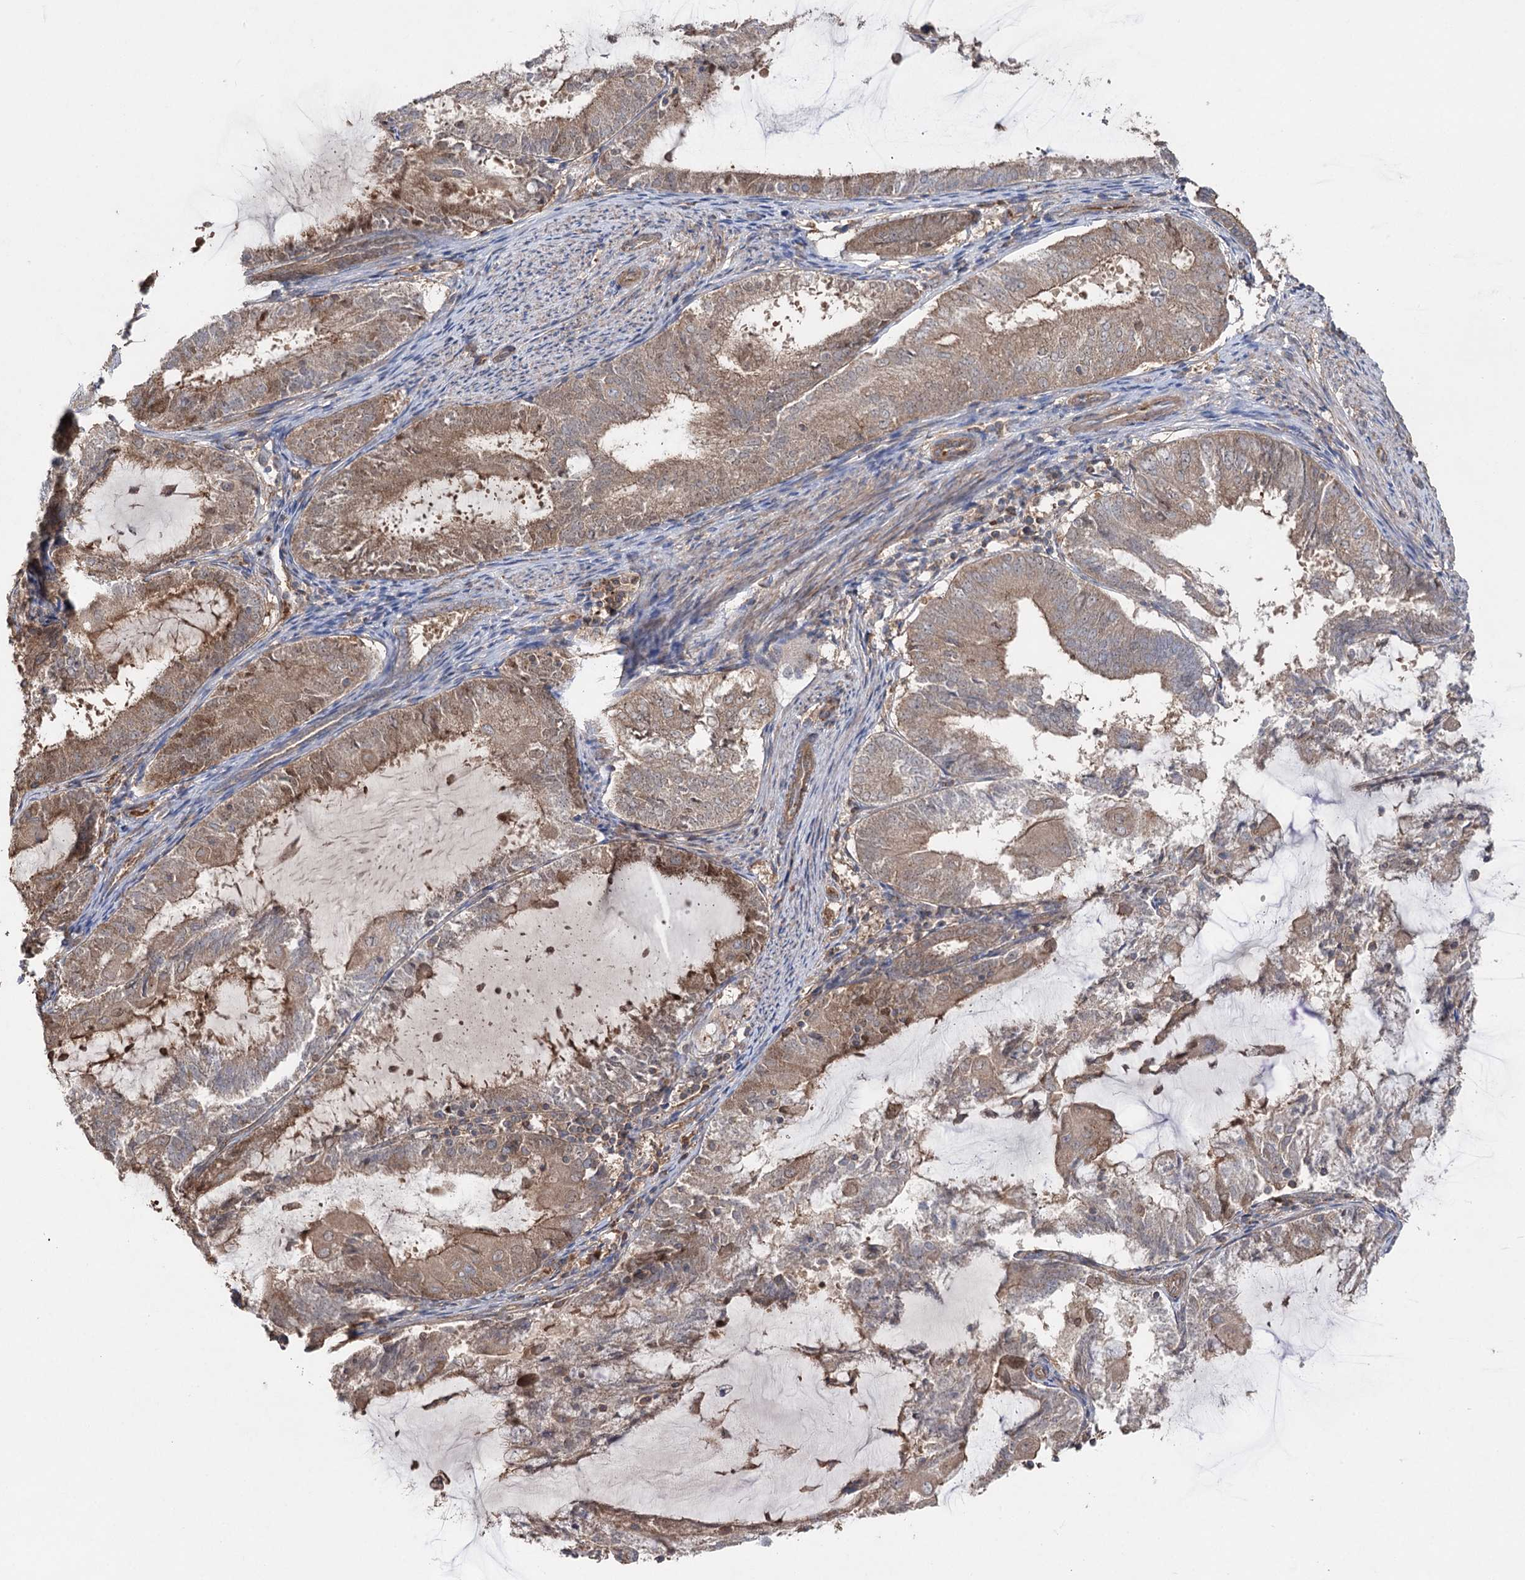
{"staining": {"intensity": "moderate", "quantity": ">75%", "location": "cytoplasmic/membranous"}, "tissue": "endometrial cancer", "cell_type": "Tumor cells", "image_type": "cancer", "snomed": [{"axis": "morphology", "description": "Adenocarcinoma, NOS"}, {"axis": "topography", "description": "Endometrium"}], "caption": "A photomicrograph of human endometrial cancer stained for a protein reveals moderate cytoplasmic/membranous brown staining in tumor cells. The staining was performed using DAB, with brown indicating positive protein expression. Nuclei are stained blue with hematoxylin.", "gene": "LARS2", "patient": {"sex": "female", "age": 81}}